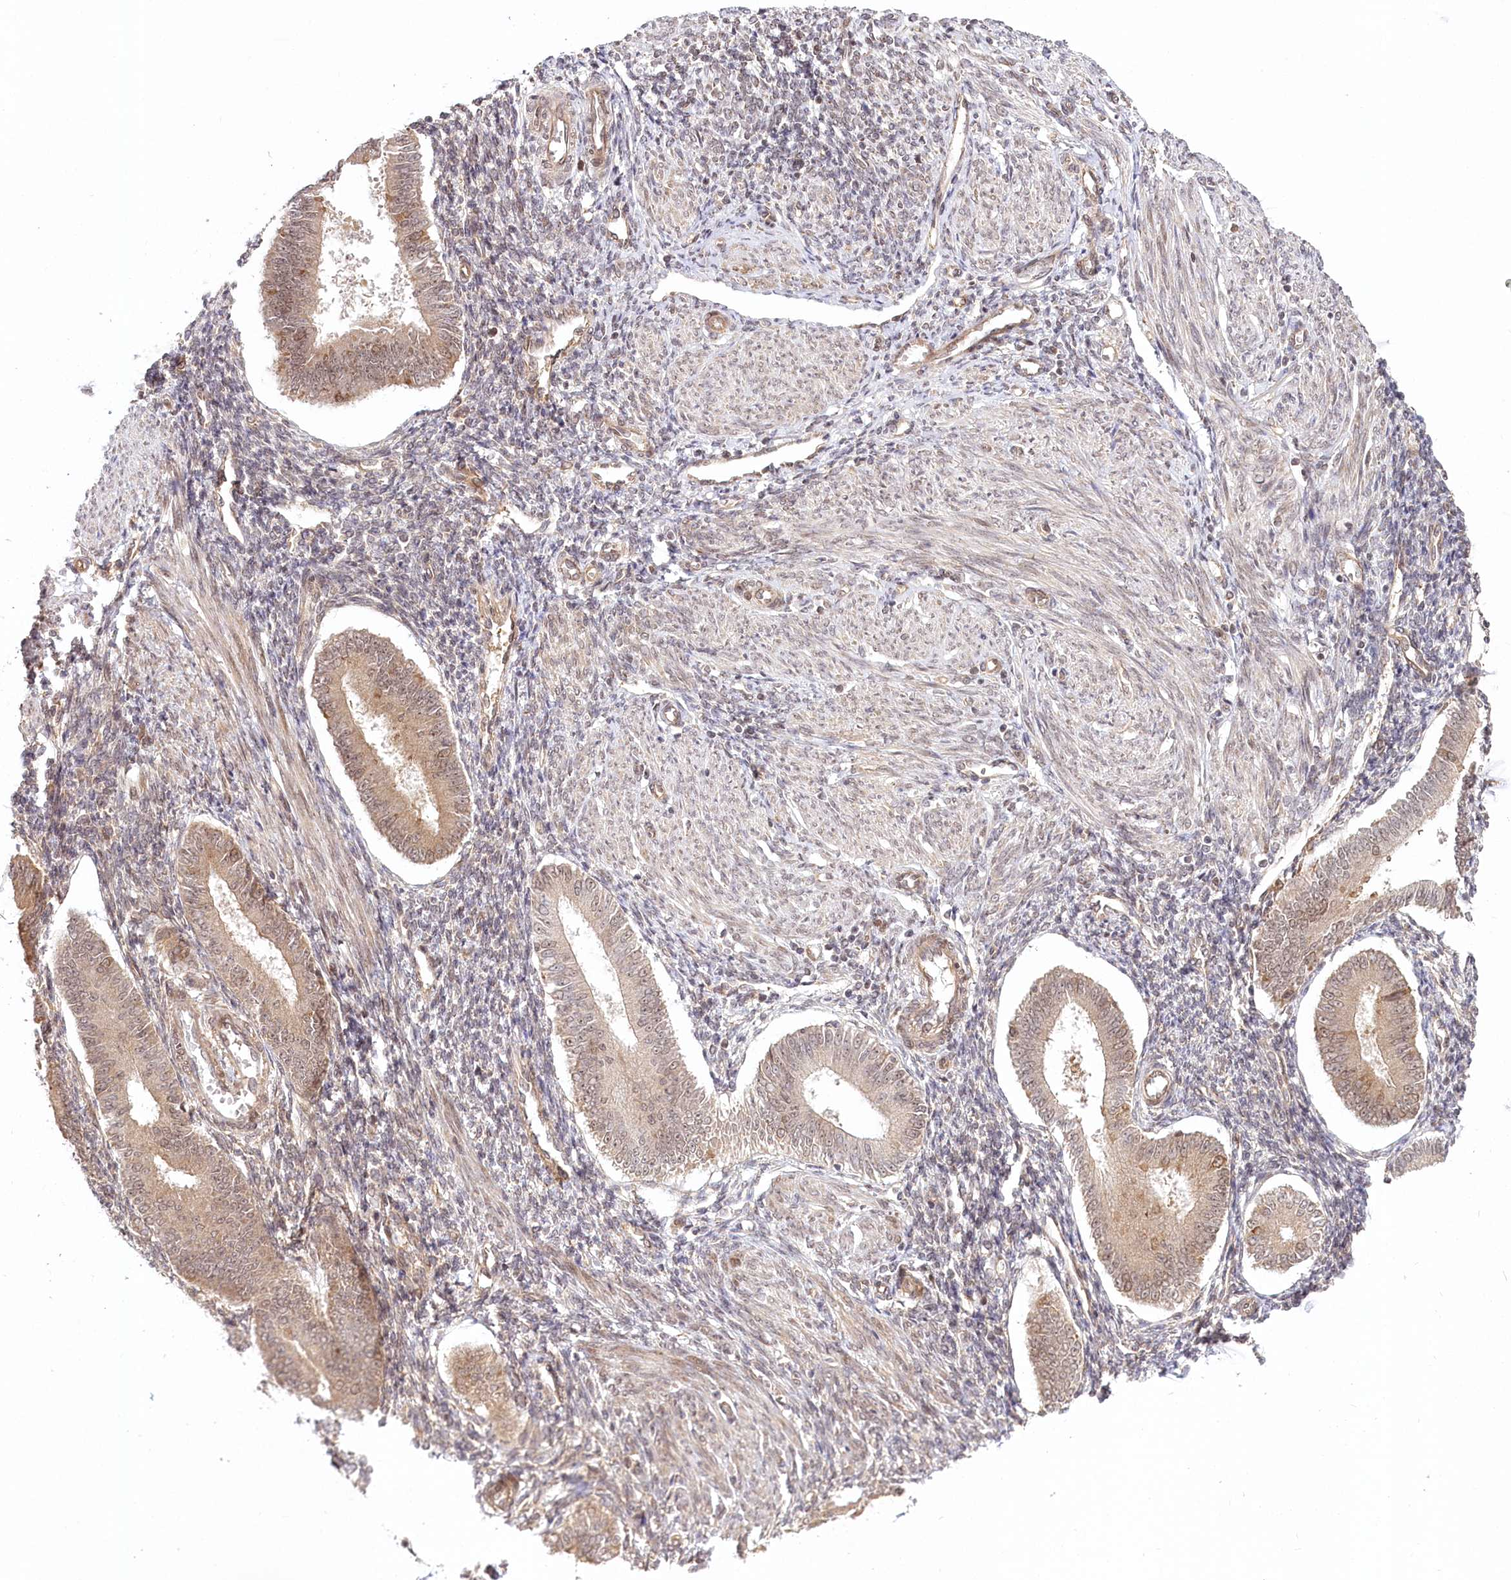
{"staining": {"intensity": "negative", "quantity": "none", "location": "none"}, "tissue": "endometrium", "cell_type": "Cells in endometrial stroma", "image_type": "normal", "snomed": [{"axis": "morphology", "description": "Normal tissue, NOS"}, {"axis": "topography", "description": "Uterus"}, {"axis": "topography", "description": "Endometrium"}], "caption": "Immunohistochemistry (IHC) photomicrograph of normal endometrium: endometrium stained with DAB (3,3'-diaminobenzidine) shows no significant protein staining in cells in endometrial stroma.", "gene": "CEP70", "patient": {"sex": "female", "age": 48}}